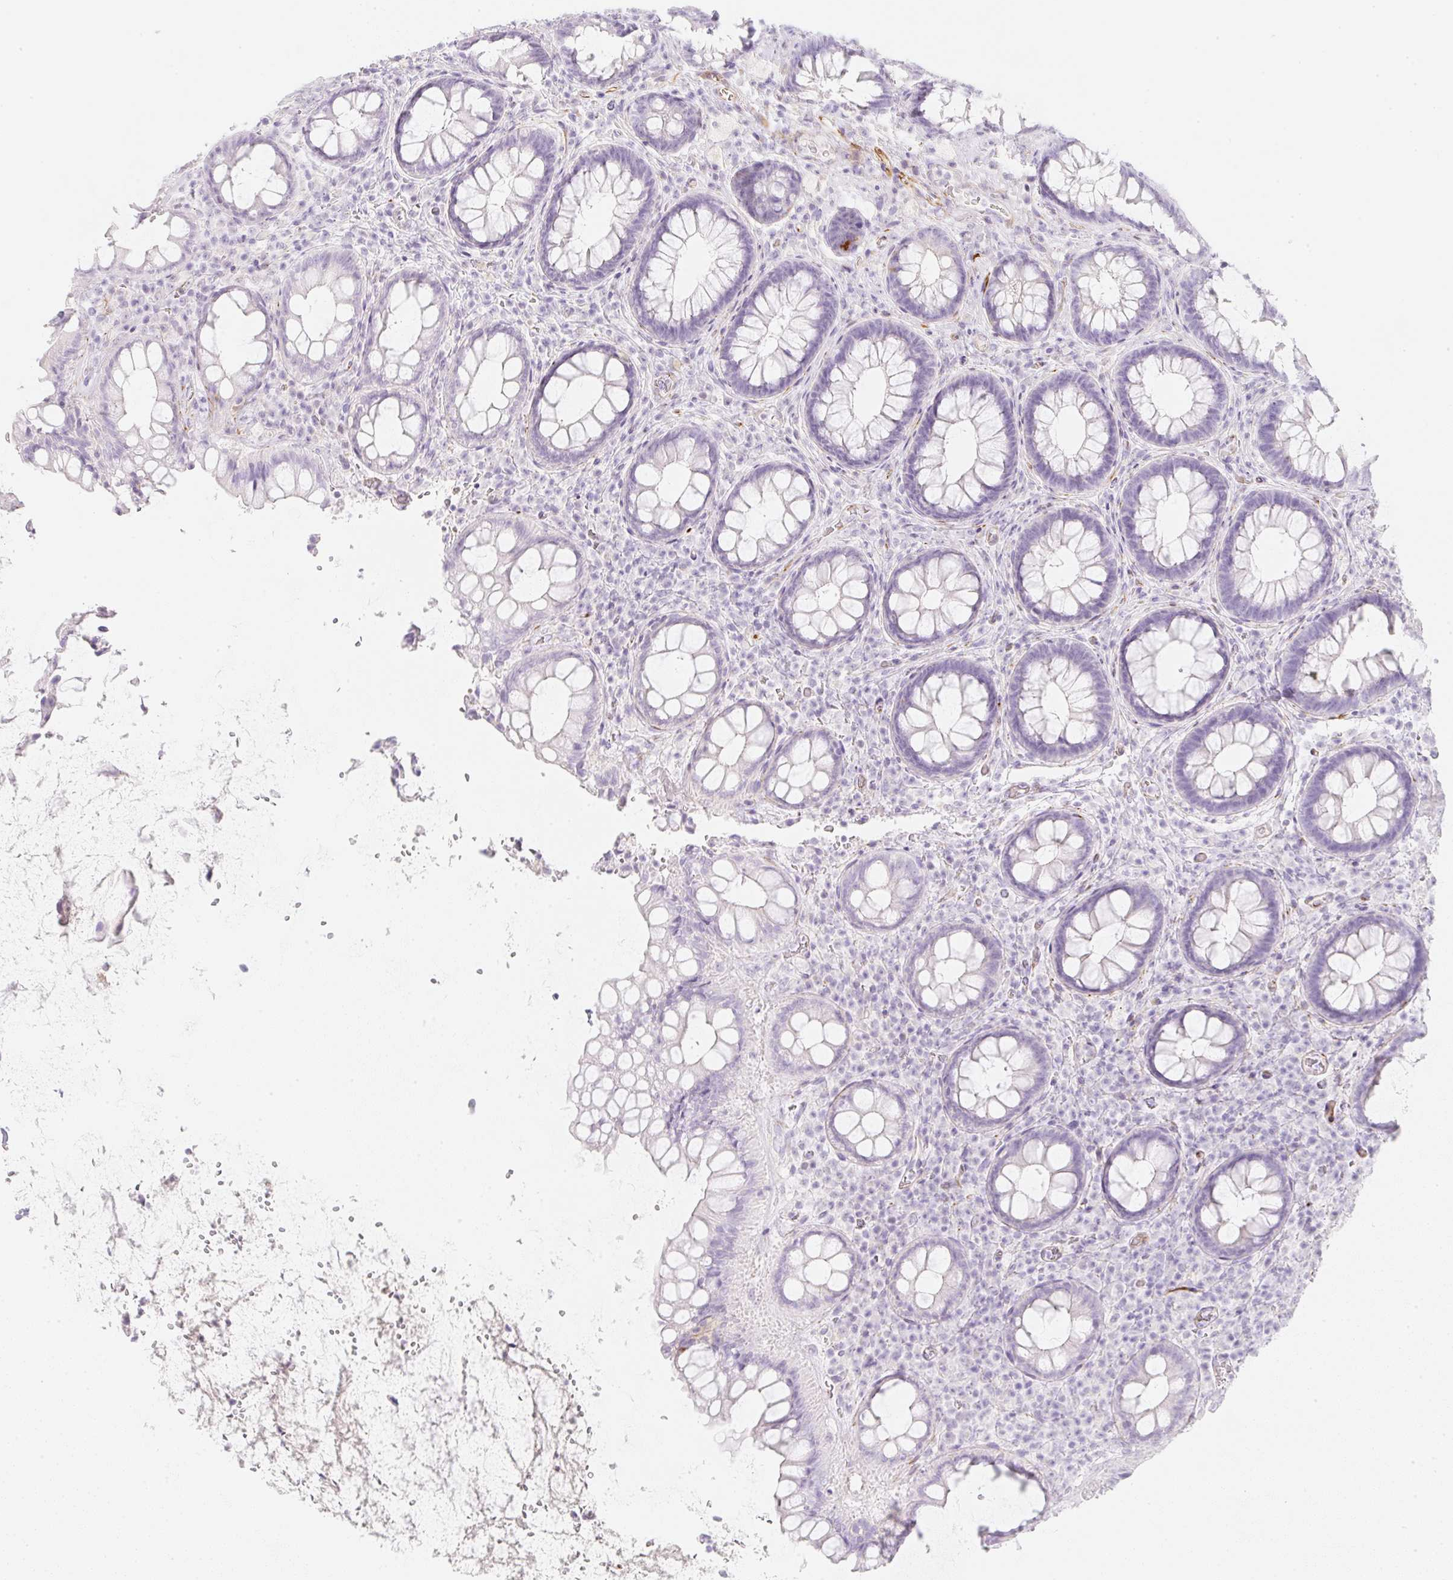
{"staining": {"intensity": "negative", "quantity": "none", "location": "none"}, "tissue": "rectum", "cell_type": "Glandular cells", "image_type": "normal", "snomed": [{"axis": "morphology", "description": "Normal tissue, NOS"}, {"axis": "topography", "description": "Rectum"}], "caption": "A high-resolution histopathology image shows immunohistochemistry (IHC) staining of normal rectum, which demonstrates no significant staining in glandular cells. (IHC, brightfield microscopy, high magnification).", "gene": "ZNF689", "patient": {"sex": "female", "age": 69}}